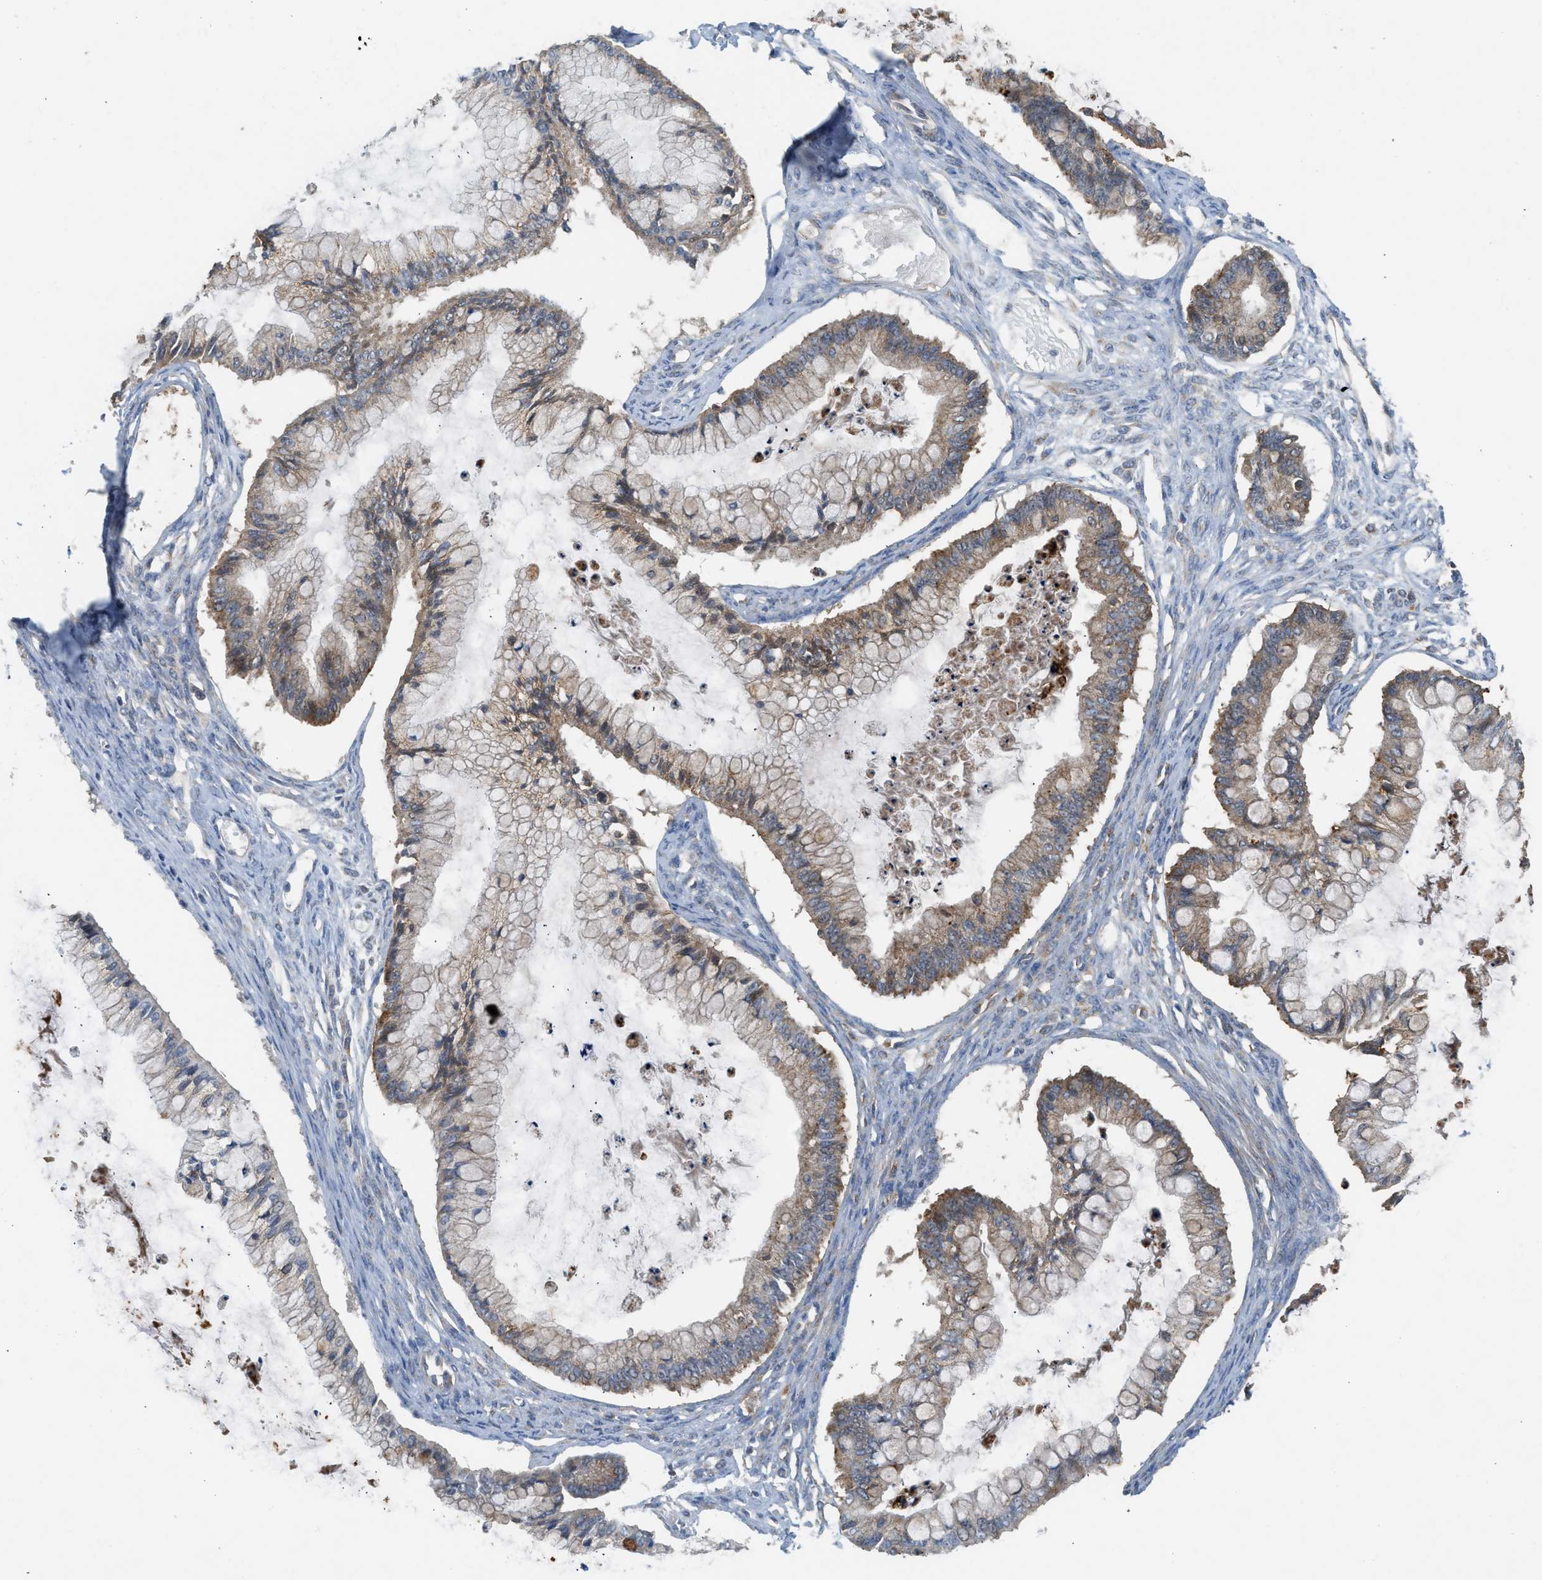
{"staining": {"intensity": "moderate", "quantity": ">75%", "location": "cytoplasmic/membranous"}, "tissue": "ovarian cancer", "cell_type": "Tumor cells", "image_type": "cancer", "snomed": [{"axis": "morphology", "description": "Cystadenocarcinoma, mucinous, NOS"}, {"axis": "topography", "description": "Ovary"}], "caption": "IHC (DAB) staining of human ovarian cancer (mucinous cystadenocarcinoma) reveals moderate cytoplasmic/membranous protein positivity in approximately >75% of tumor cells.", "gene": "STARD3", "patient": {"sex": "female", "age": 57}}